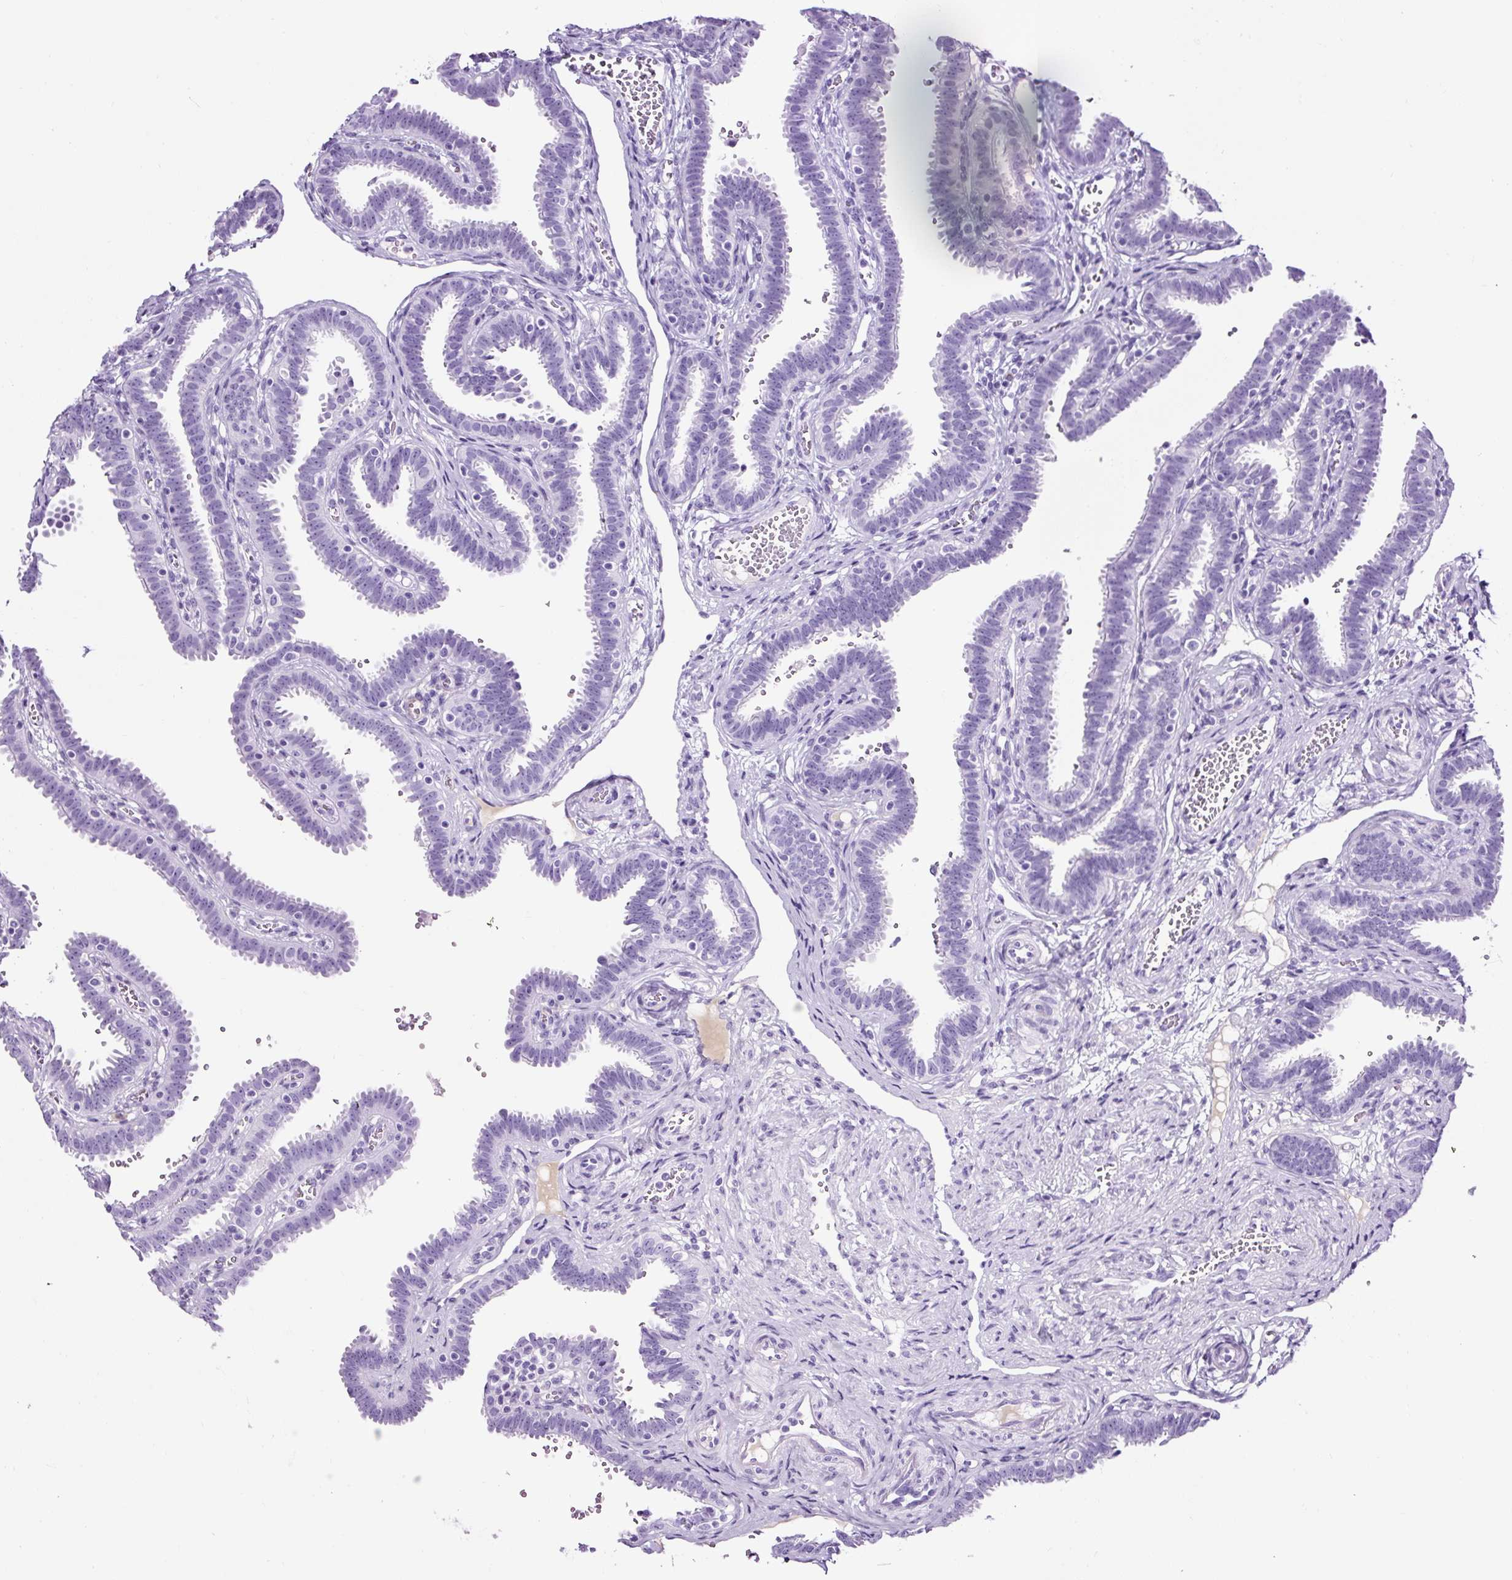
{"staining": {"intensity": "moderate", "quantity": "<25%", "location": "cytoplasmic/membranous"}, "tissue": "fallopian tube", "cell_type": "Glandular cells", "image_type": "normal", "snomed": [{"axis": "morphology", "description": "Normal tissue, NOS"}, {"axis": "topography", "description": "Fallopian tube"}], "caption": "This image exhibits immunohistochemistry (IHC) staining of normal fallopian tube, with low moderate cytoplasmic/membranous positivity in about <25% of glandular cells.", "gene": "TMEM200B", "patient": {"sex": "female", "age": 37}}